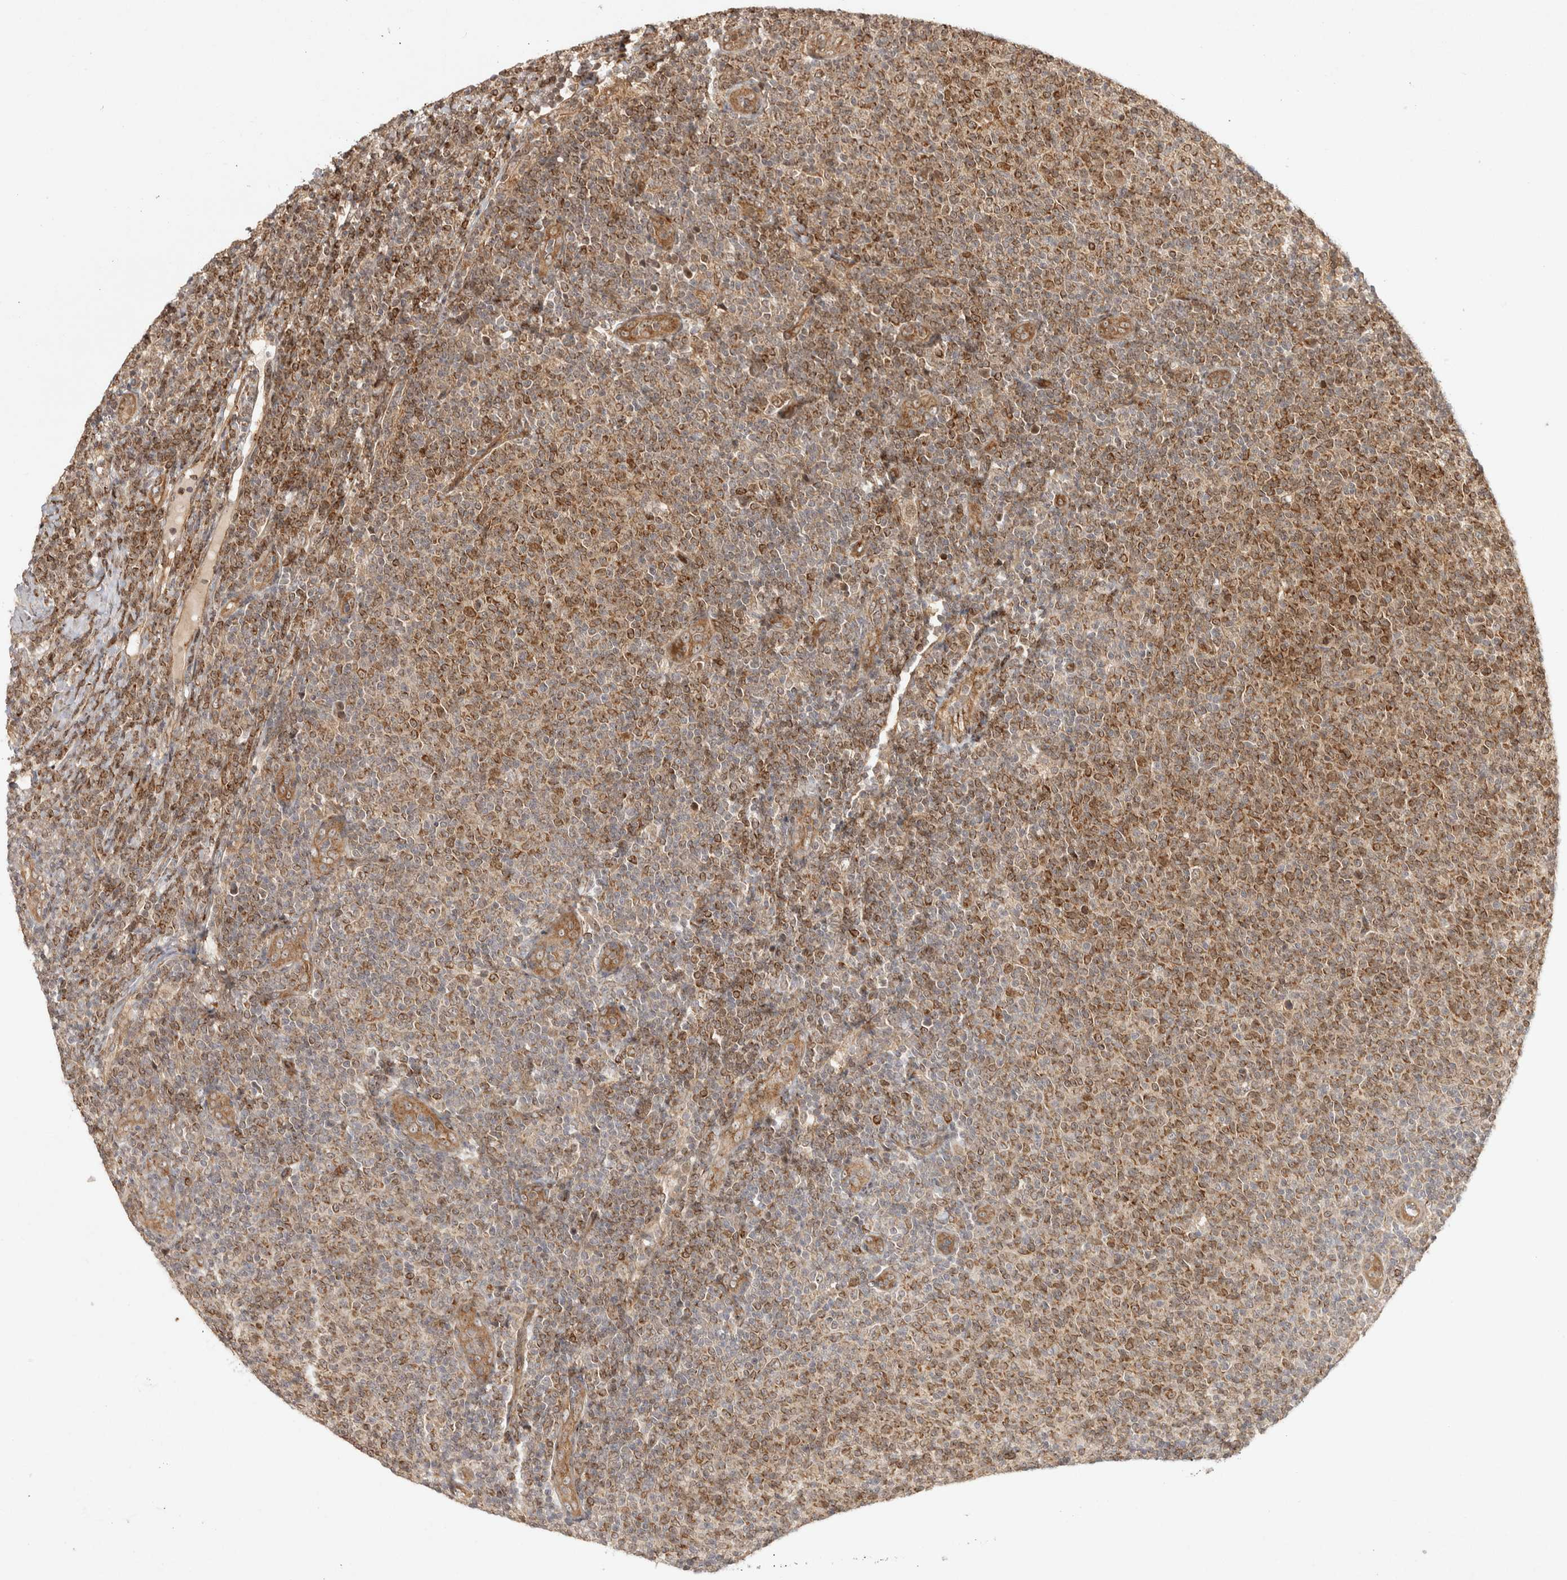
{"staining": {"intensity": "moderate", "quantity": ">75%", "location": "cytoplasmic/membranous"}, "tissue": "lymphoma", "cell_type": "Tumor cells", "image_type": "cancer", "snomed": [{"axis": "morphology", "description": "Malignant lymphoma, non-Hodgkin's type, Low grade"}, {"axis": "topography", "description": "Lymph node"}], "caption": "Lymphoma stained with DAB (3,3'-diaminobenzidine) IHC shows medium levels of moderate cytoplasmic/membranous positivity in about >75% of tumor cells.", "gene": "CAMSAP2", "patient": {"sex": "male", "age": 66}}